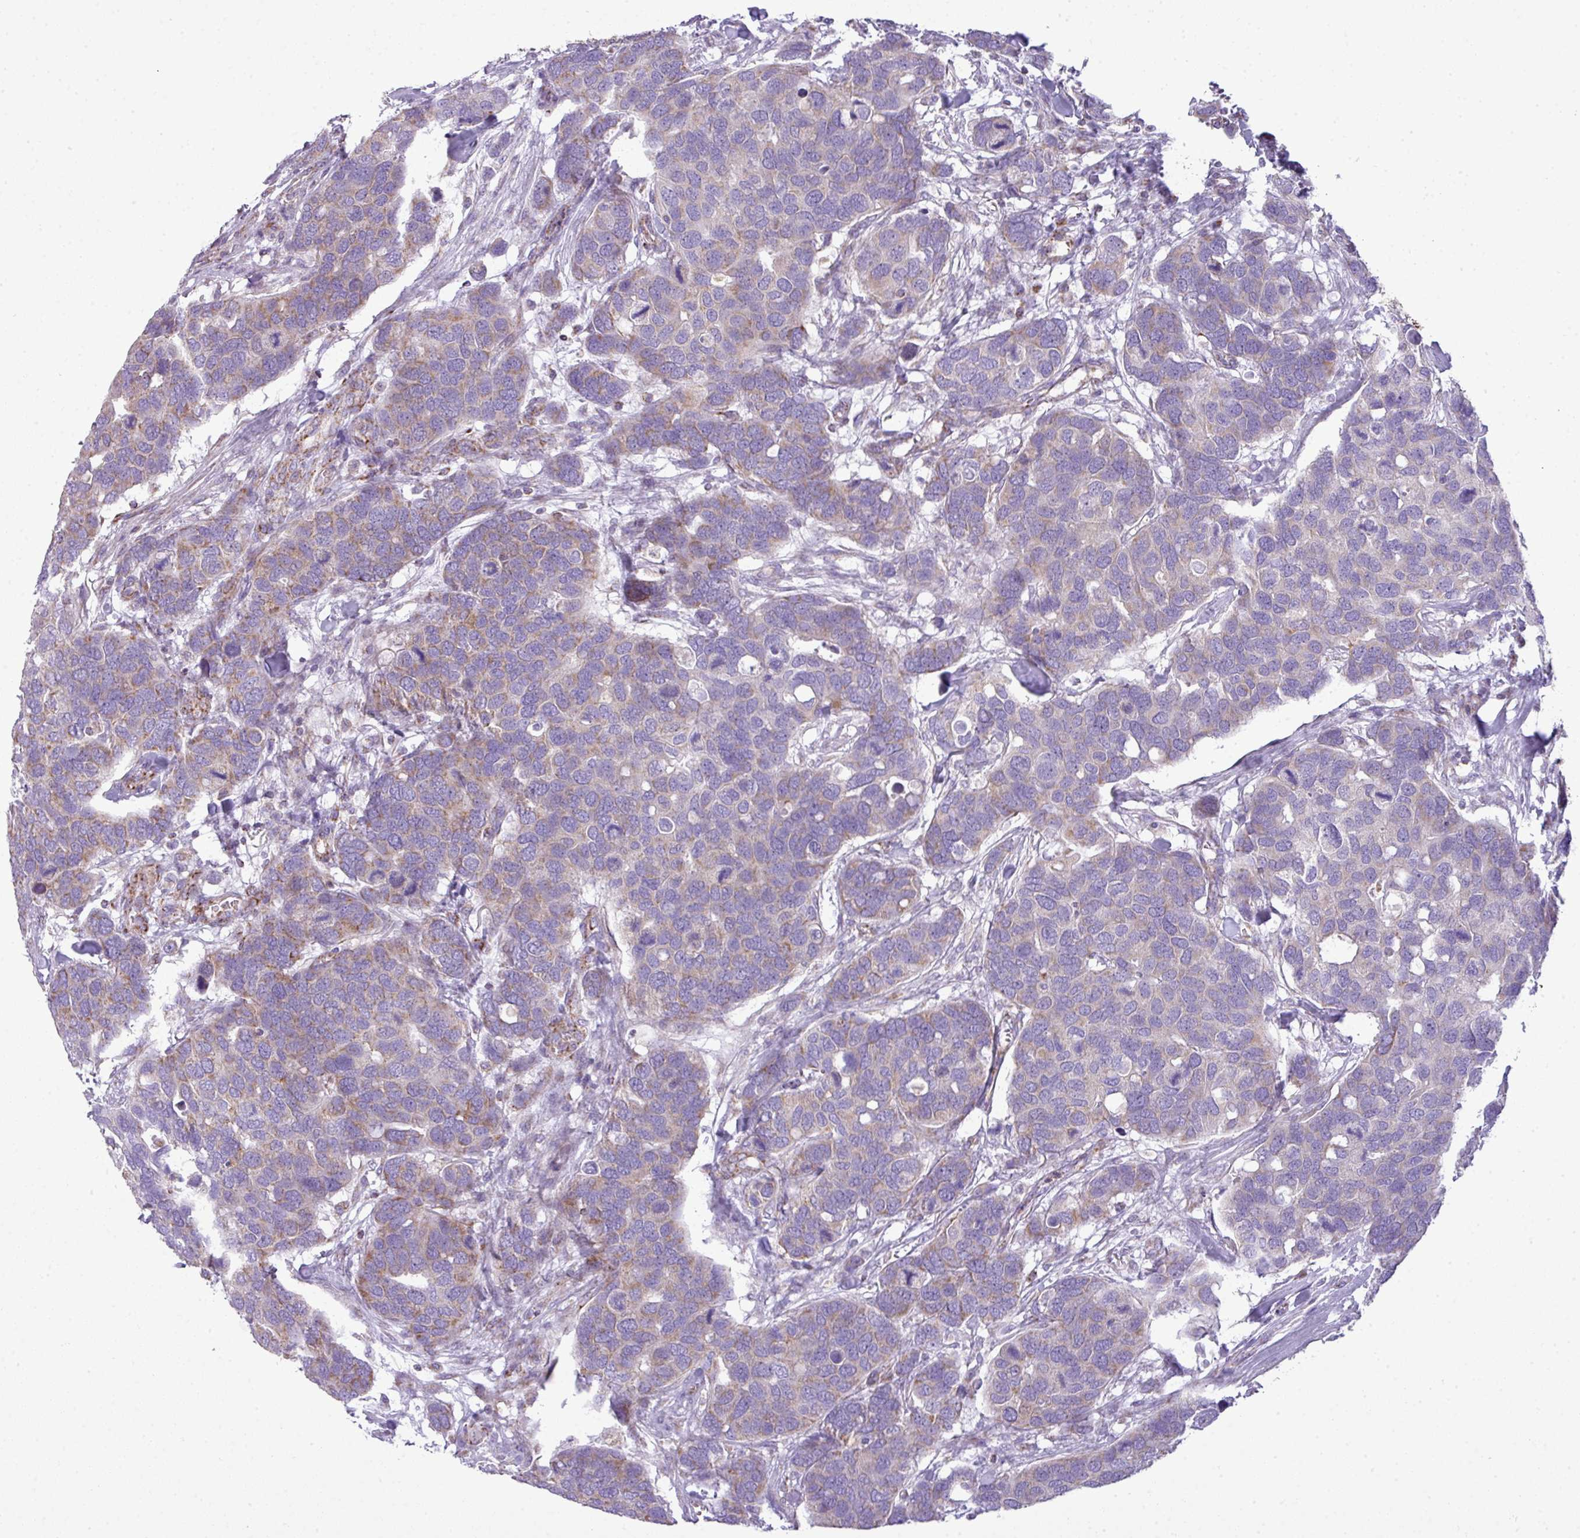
{"staining": {"intensity": "weak", "quantity": "25%-75%", "location": "cytoplasmic/membranous"}, "tissue": "breast cancer", "cell_type": "Tumor cells", "image_type": "cancer", "snomed": [{"axis": "morphology", "description": "Duct carcinoma"}, {"axis": "topography", "description": "Breast"}], "caption": "High-power microscopy captured an immunohistochemistry photomicrograph of breast intraductal carcinoma, revealing weak cytoplasmic/membranous positivity in about 25%-75% of tumor cells.", "gene": "ZNF81", "patient": {"sex": "female", "age": 83}}